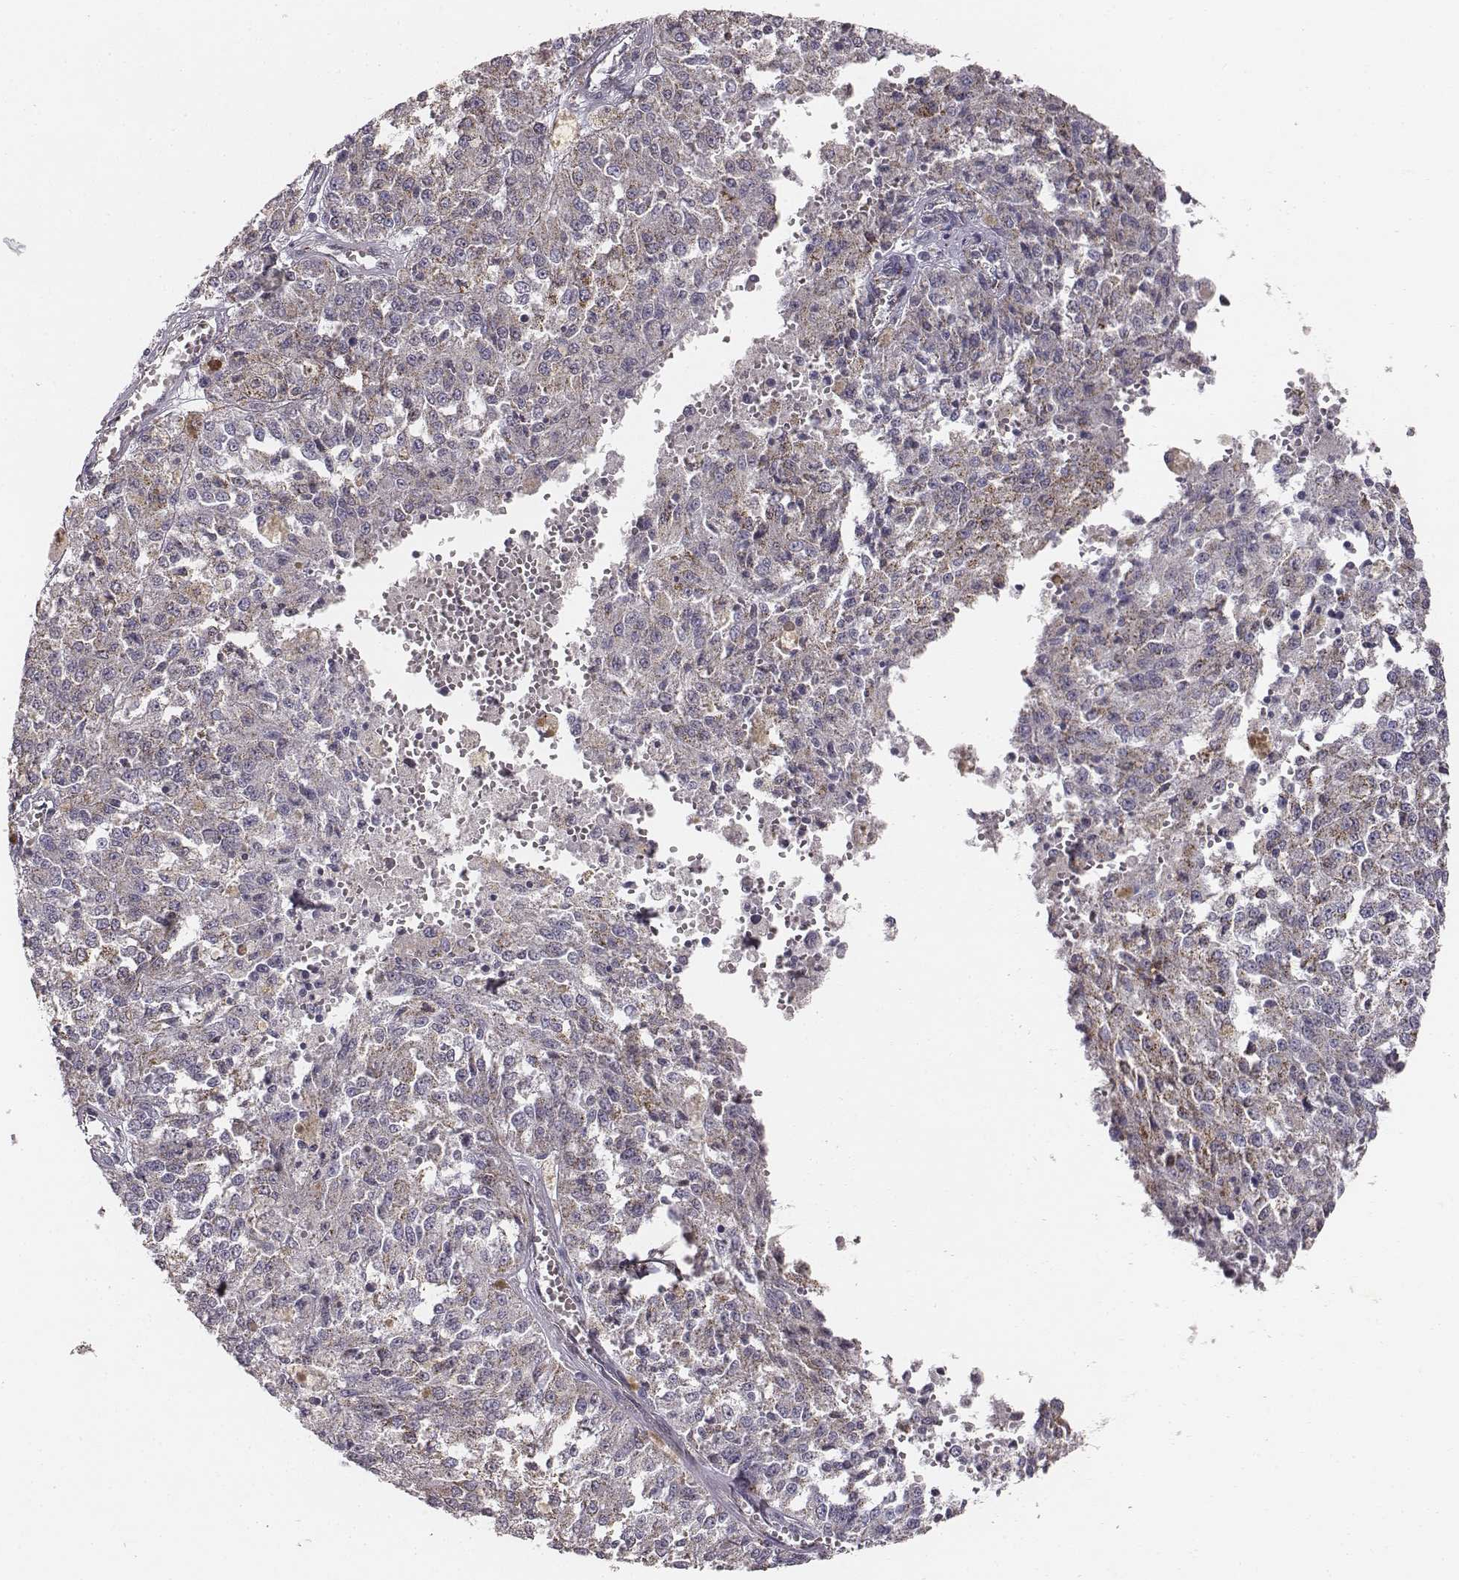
{"staining": {"intensity": "negative", "quantity": "none", "location": "none"}, "tissue": "melanoma", "cell_type": "Tumor cells", "image_type": "cancer", "snomed": [{"axis": "morphology", "description": "Malignant melanoma, Metastatic site"}, {"axis": "topography", "description": "Lymph node"}], "caption": "This is a micrograph of immunohistochemistry staining of melanoma, which shows no staining in tumor cells.", "gene": "ABCD3", "patient": {"sex": "female", "age": 64}}